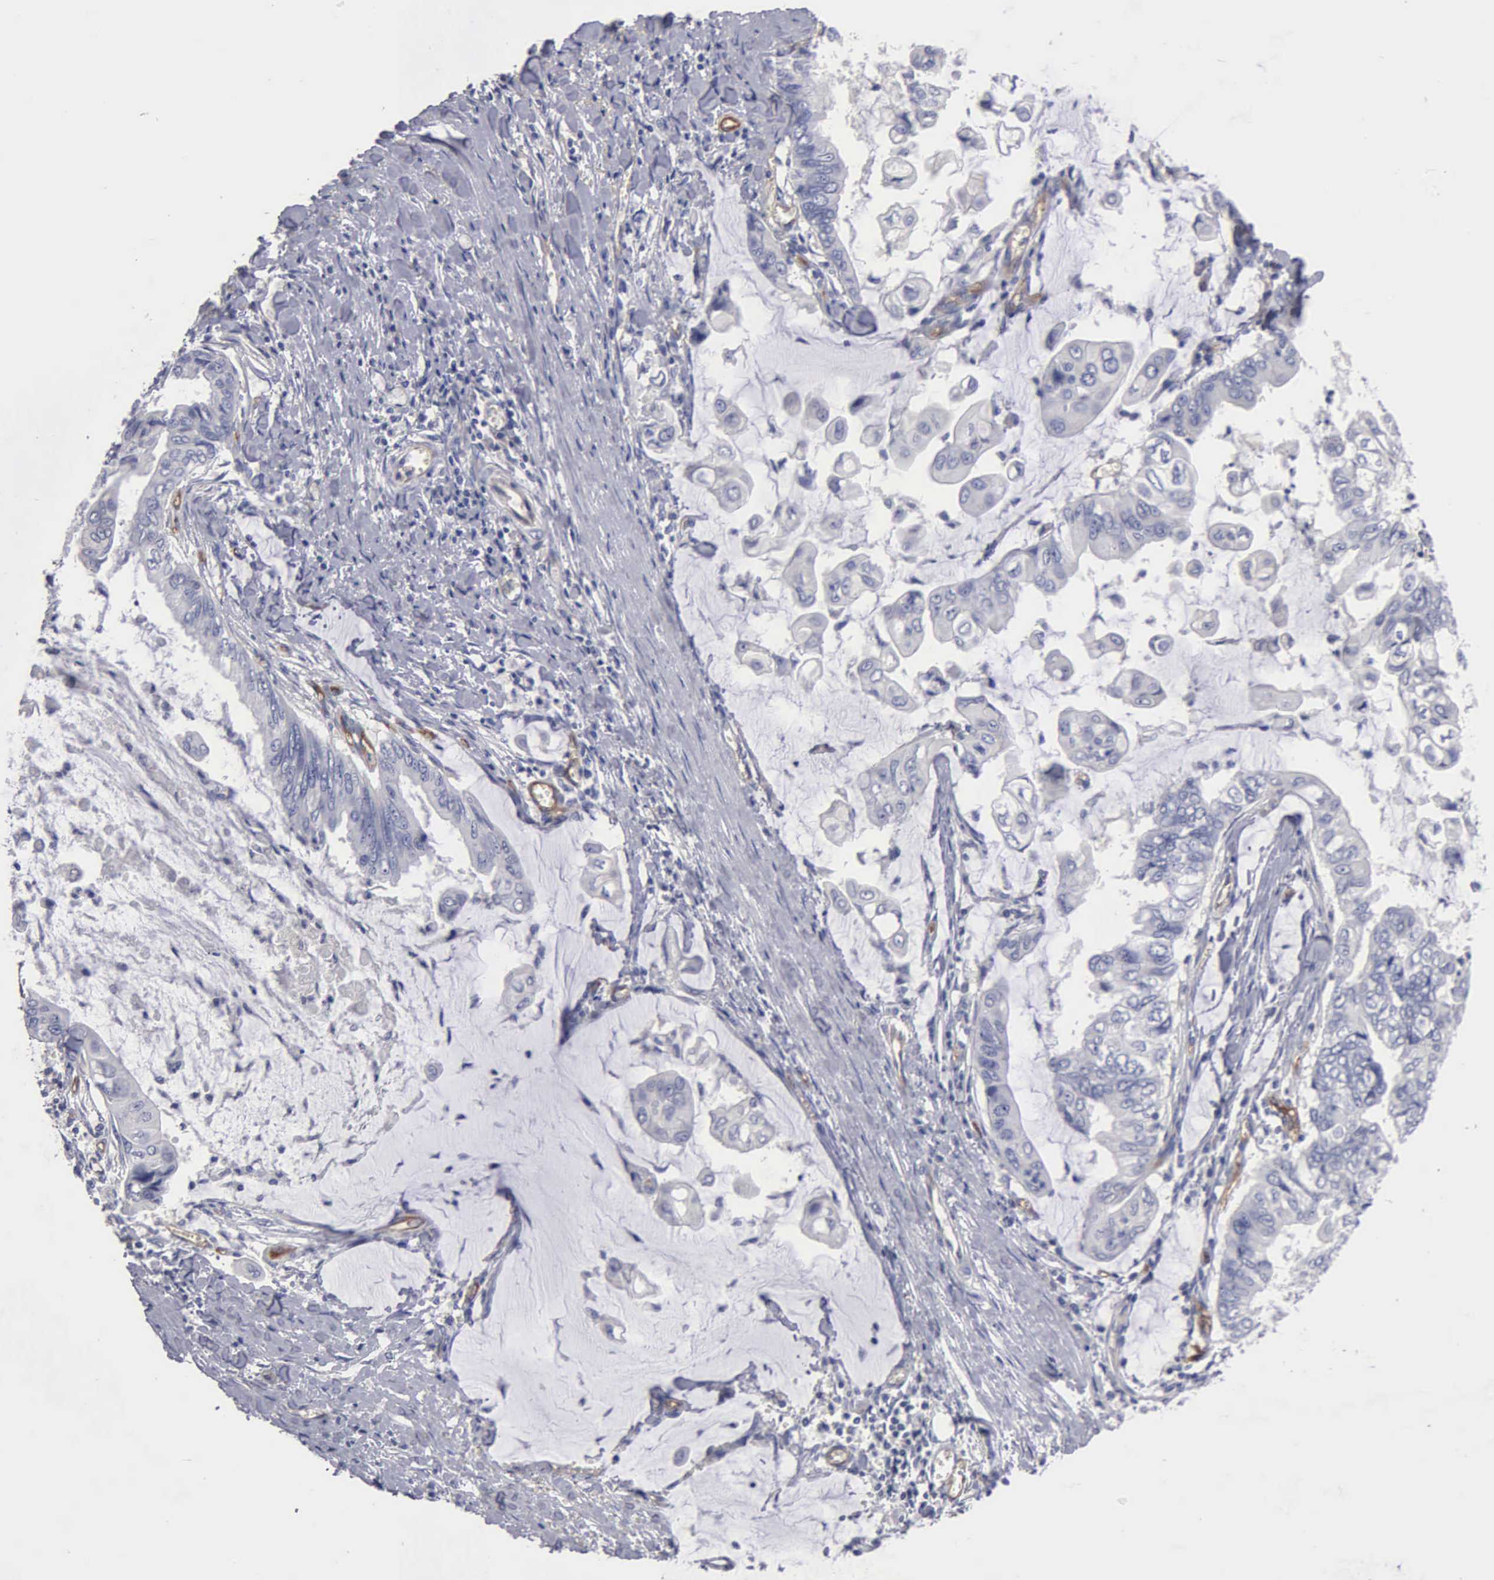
{"staining": {"intensity": "negative", "quantity": "none", "location": "none"}, "tissue": "stomach cancer", "cell_type": "Tumor cells", "image_type": "cancer", "snomed": [{"axis": "morphology", "description": "Adenocarcinoma, NOS"}, {"axis": "topography", "description": "Stomach, upper"}], "caption": "Stomach cancer (adenocarcinoma) was stained to show a protein in brown. There is no significant staining in tumor cells.", "gene": "RDX", "patient": {"sex": "male", "age": 80}}